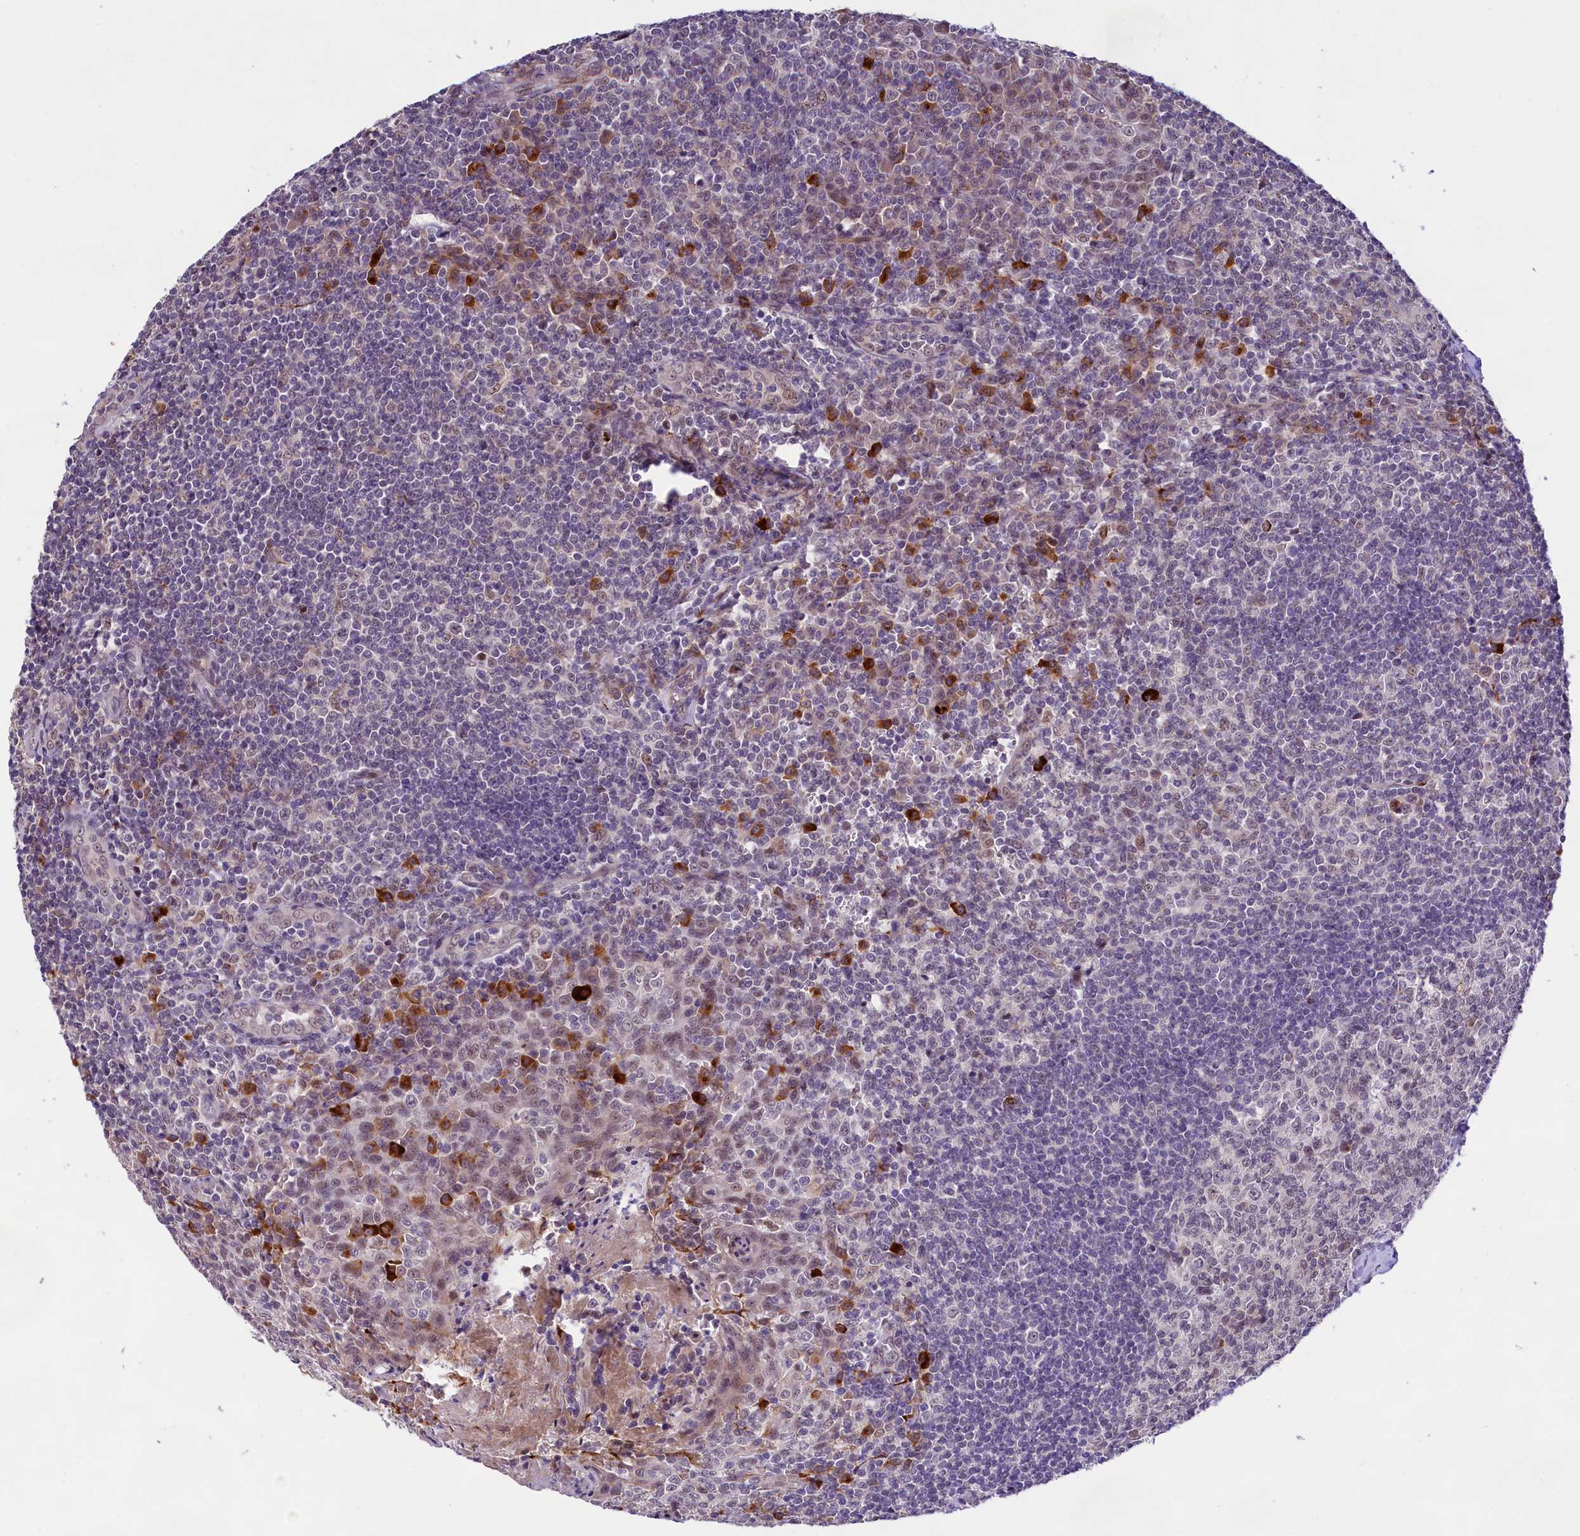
{"staining": {"intensity": "weak", "quantity": ">75%", "location": "nuclear"}, "tissue": "tonsil", "cell_type": "Germinal center cells", "image_type": "normal", "snomed": [{"axis": "morphology", "description": "Normal tissue, NOS"}, {"axis": "topography", "description": "Tonsil"}], "caption": "Benign tonsil demonstrates weak nuclear expression in about >75% of germinal center cells.", "gene": "FBXO45", "patient": {"sex": "male", "age": 27}}